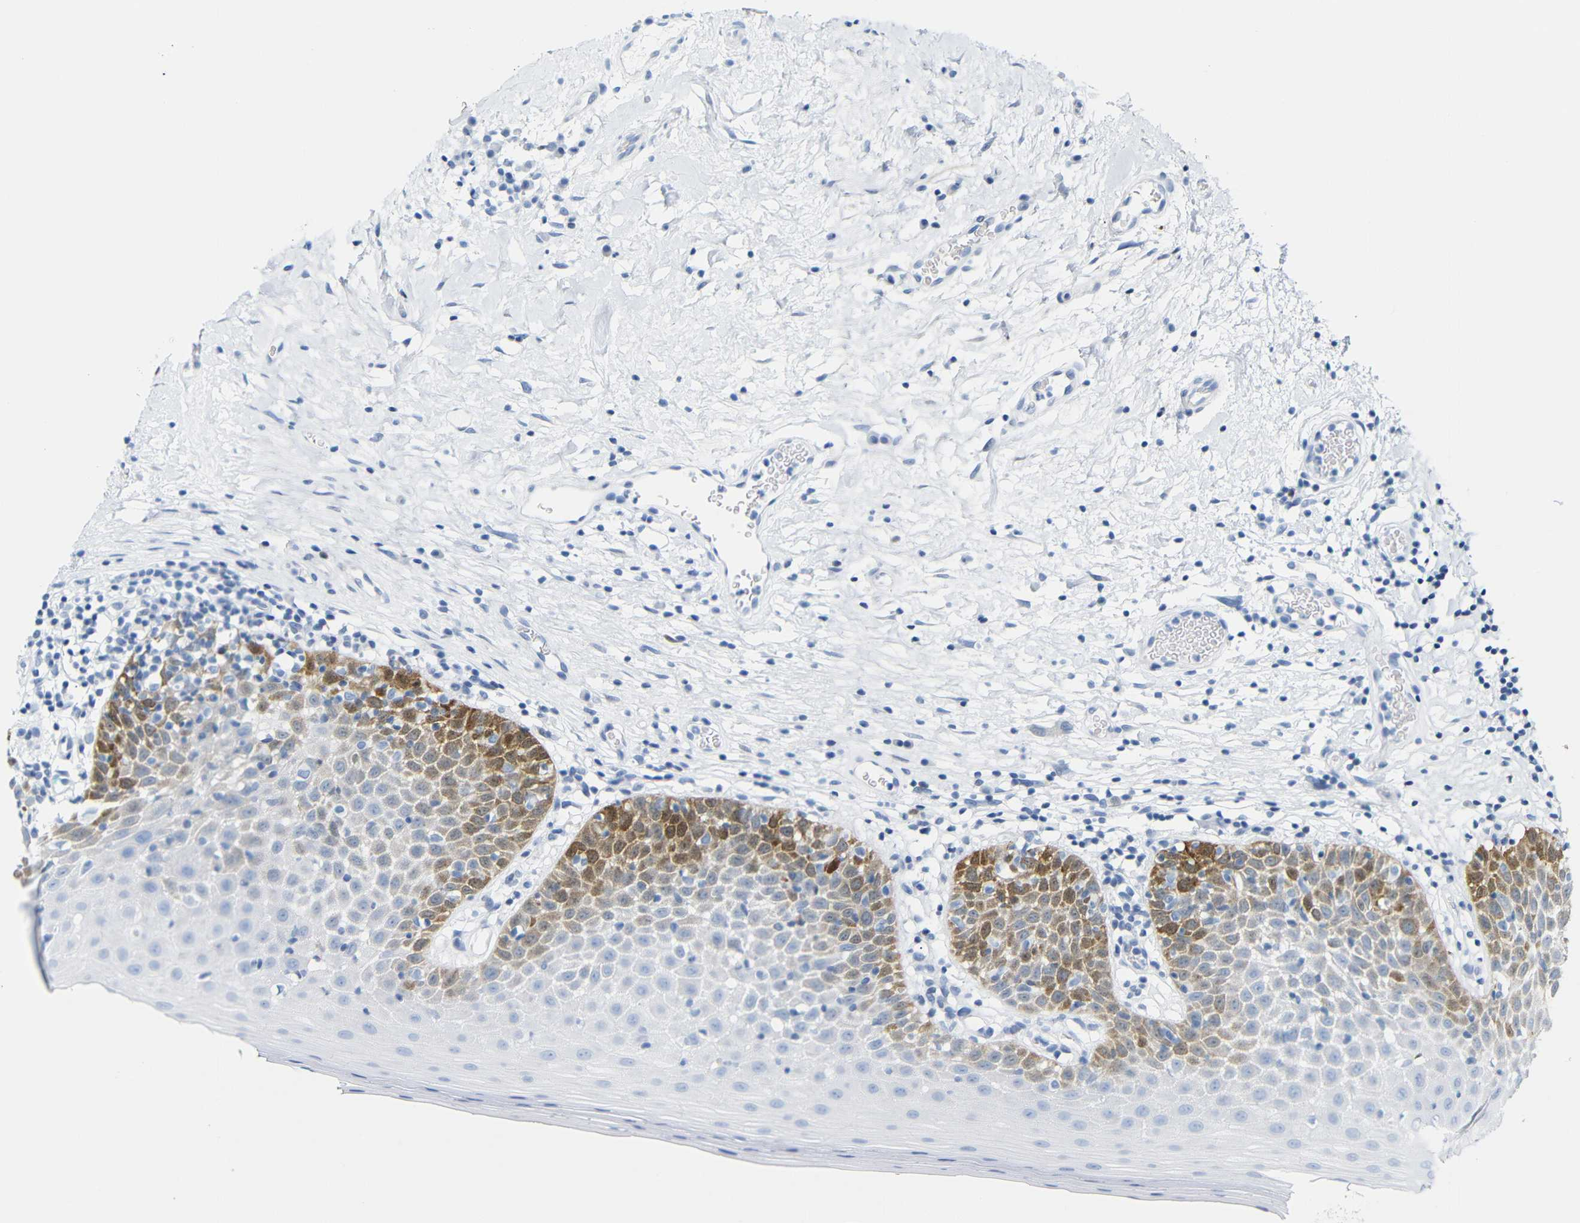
{"staining": {"intensity": "strong", "quantity": "<25%", "location": "cytoplasmic/membranous,nuclear"}, "tissue": "oral mucosa", "cell_type": "Squamous epithelial cells", "image_type": "normal", "snomed": [{"axis": "morphology", "description": "Normal tissue, NOS"}, {"axis": "topography", "description": "Skeletal muscle"}, {"axis": "topography", "description": "Oral tissue"}], "caption": "This photomicrograph displays immunohistochemistry staining of normal human oral mucosa, with medium strong cytoplasmic/membranous,nuclear staining in approximately <25% of squamous epithelial cells.", "gene": "MT1A", "patient": {"sex": "male", "age": 58}}